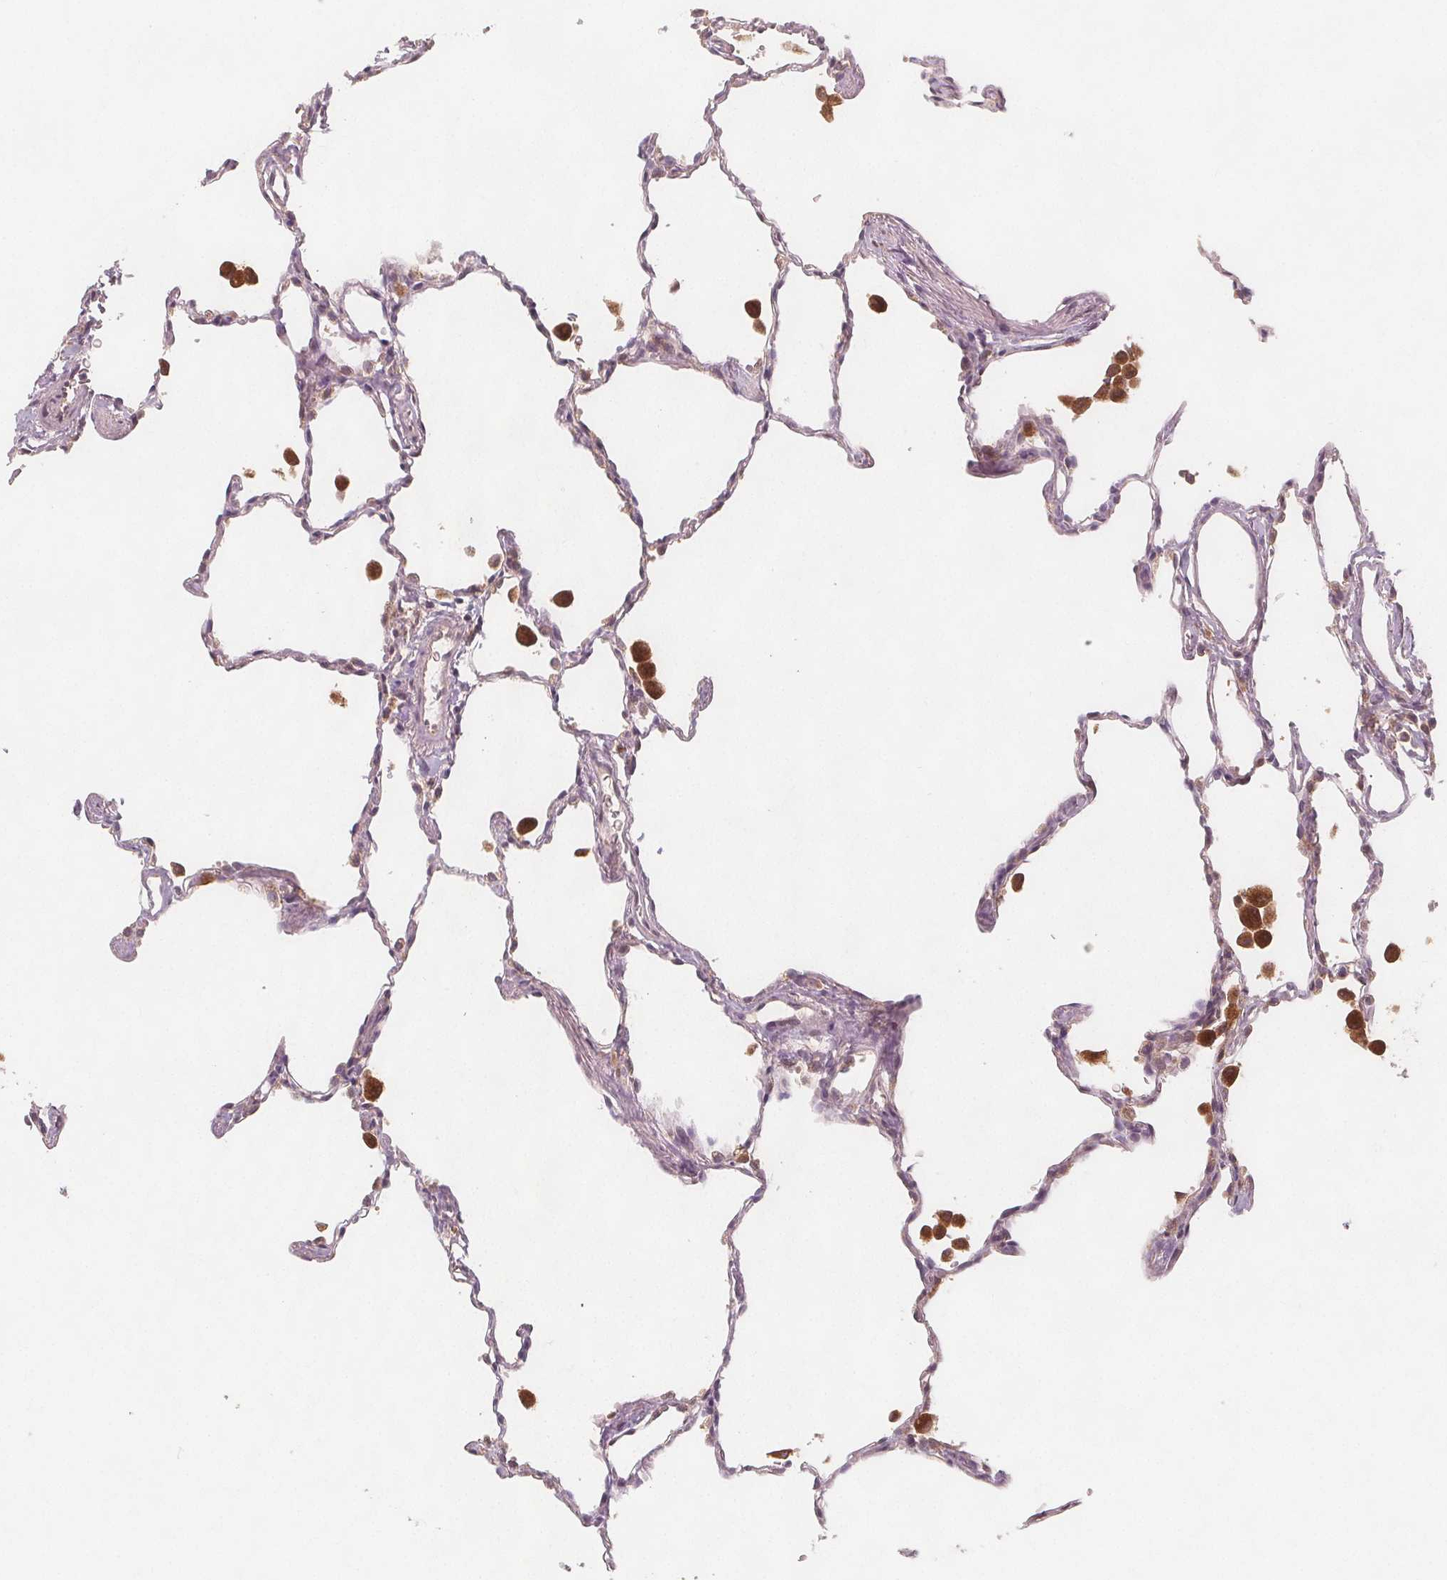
{"staining": {"intensity": "moderate", "quantity": "<25%", "location": "cytoplasmic/membranous"}, "tissue": "lung", "cell_type": "Alveolar cells", "image_type": "normal", "snomed": [{"axis": "morphology", "description": "Normal tissue, NOS"}, {"axis": "topography", "description": "Lung"}], "caption": "Benign lung displays moderate cytoplasmic/membranous expression in about <25% of alveolar cells, visualized by immunohistochemistry.", "gene": "NCSTN", "patient": {"sex": "female", "age": 47}}